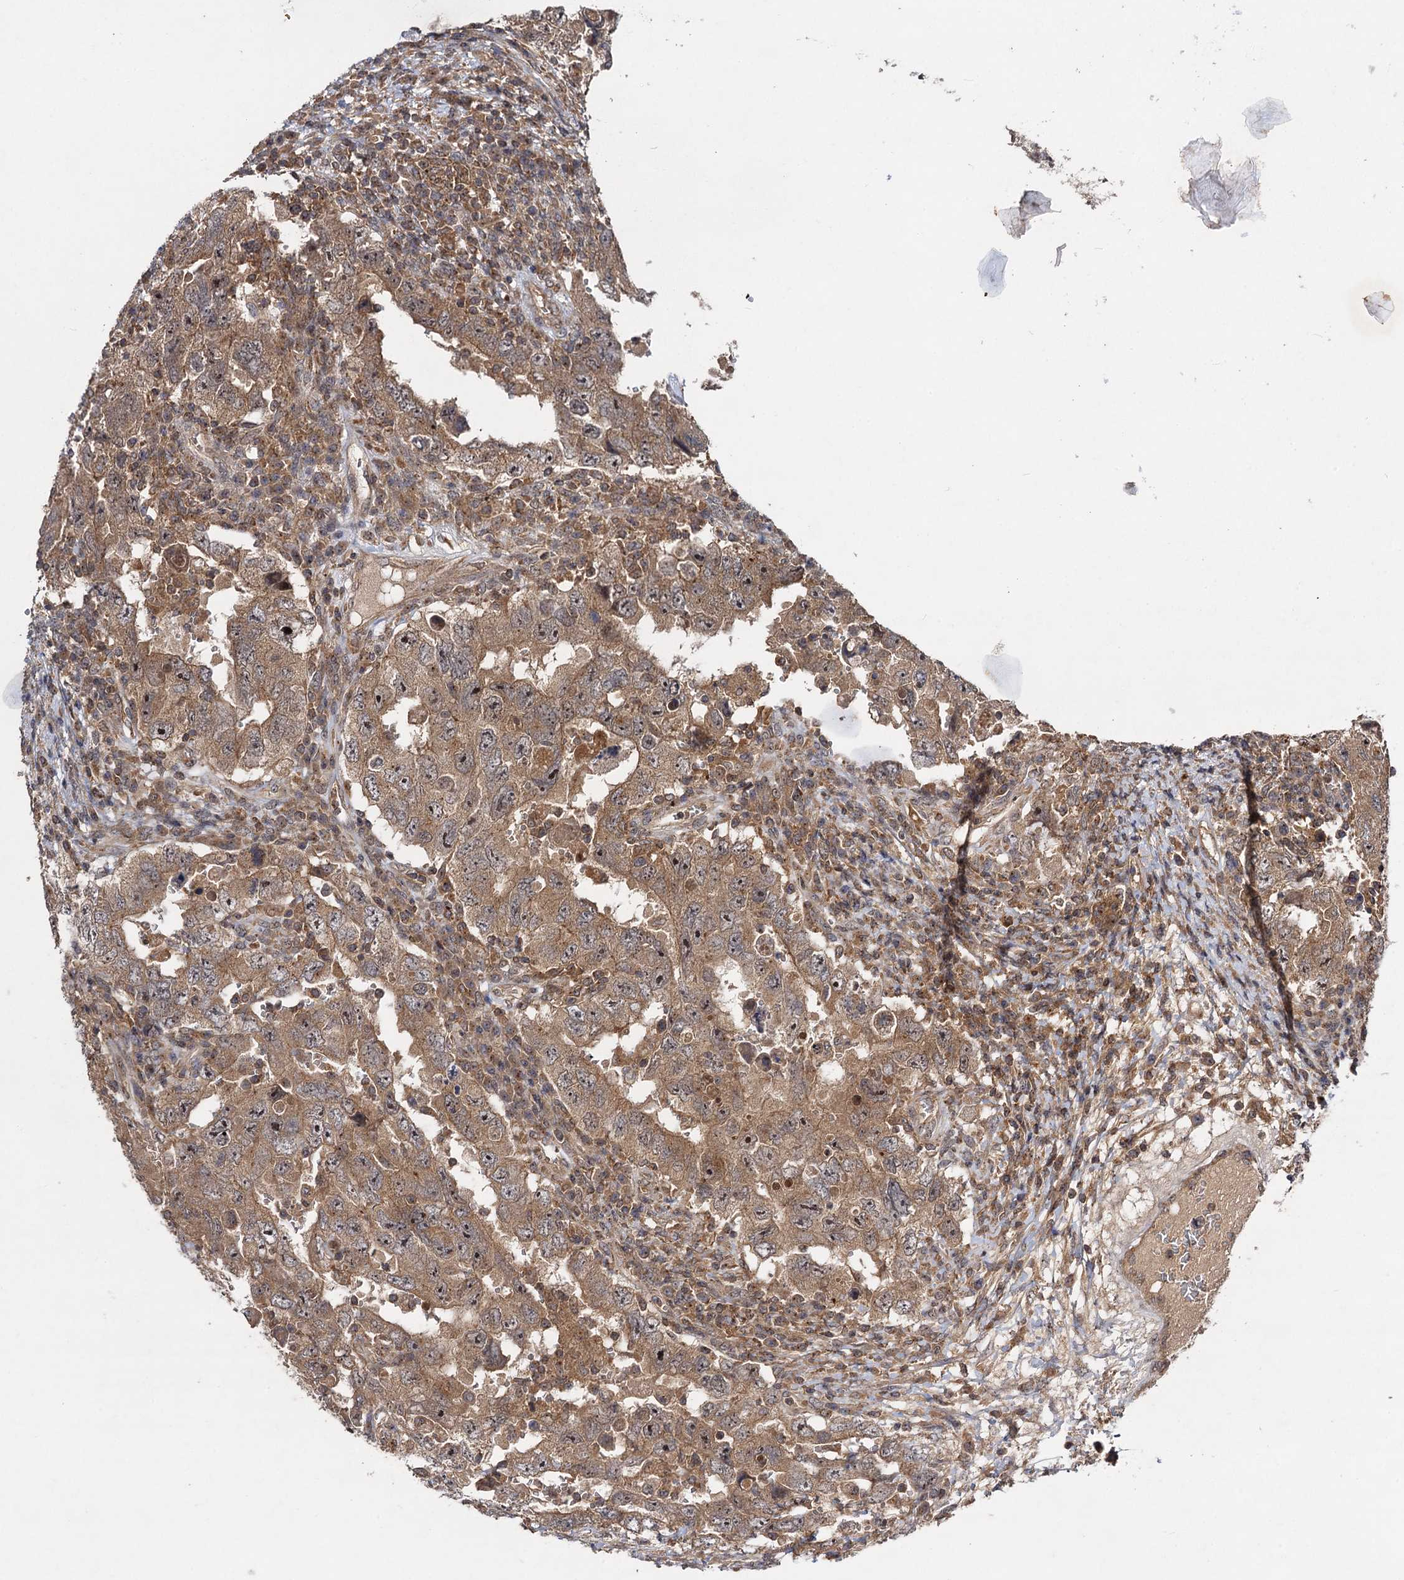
{"staining": {"intensity": "moderate", "quantity": ">75%", "location": "cytoplasmic/membranous"}, "tissue": "testis cancer", "cell_type": "Tumor cells", "image_type": "cancer", "snomed": [{"axis": "morphology", "description": "Carcinoma, Embryonal, NOS"}, {"axis": "topography", "description": "Testis"}], "caption": "Immunohistochemistry of testis cancer exhibits medium levels of moderate cytoplasmic/membranous positivity in about >75% of tumor cells.", "gene": "KXD1", "patient": {"sex": "male", "age": 26}}